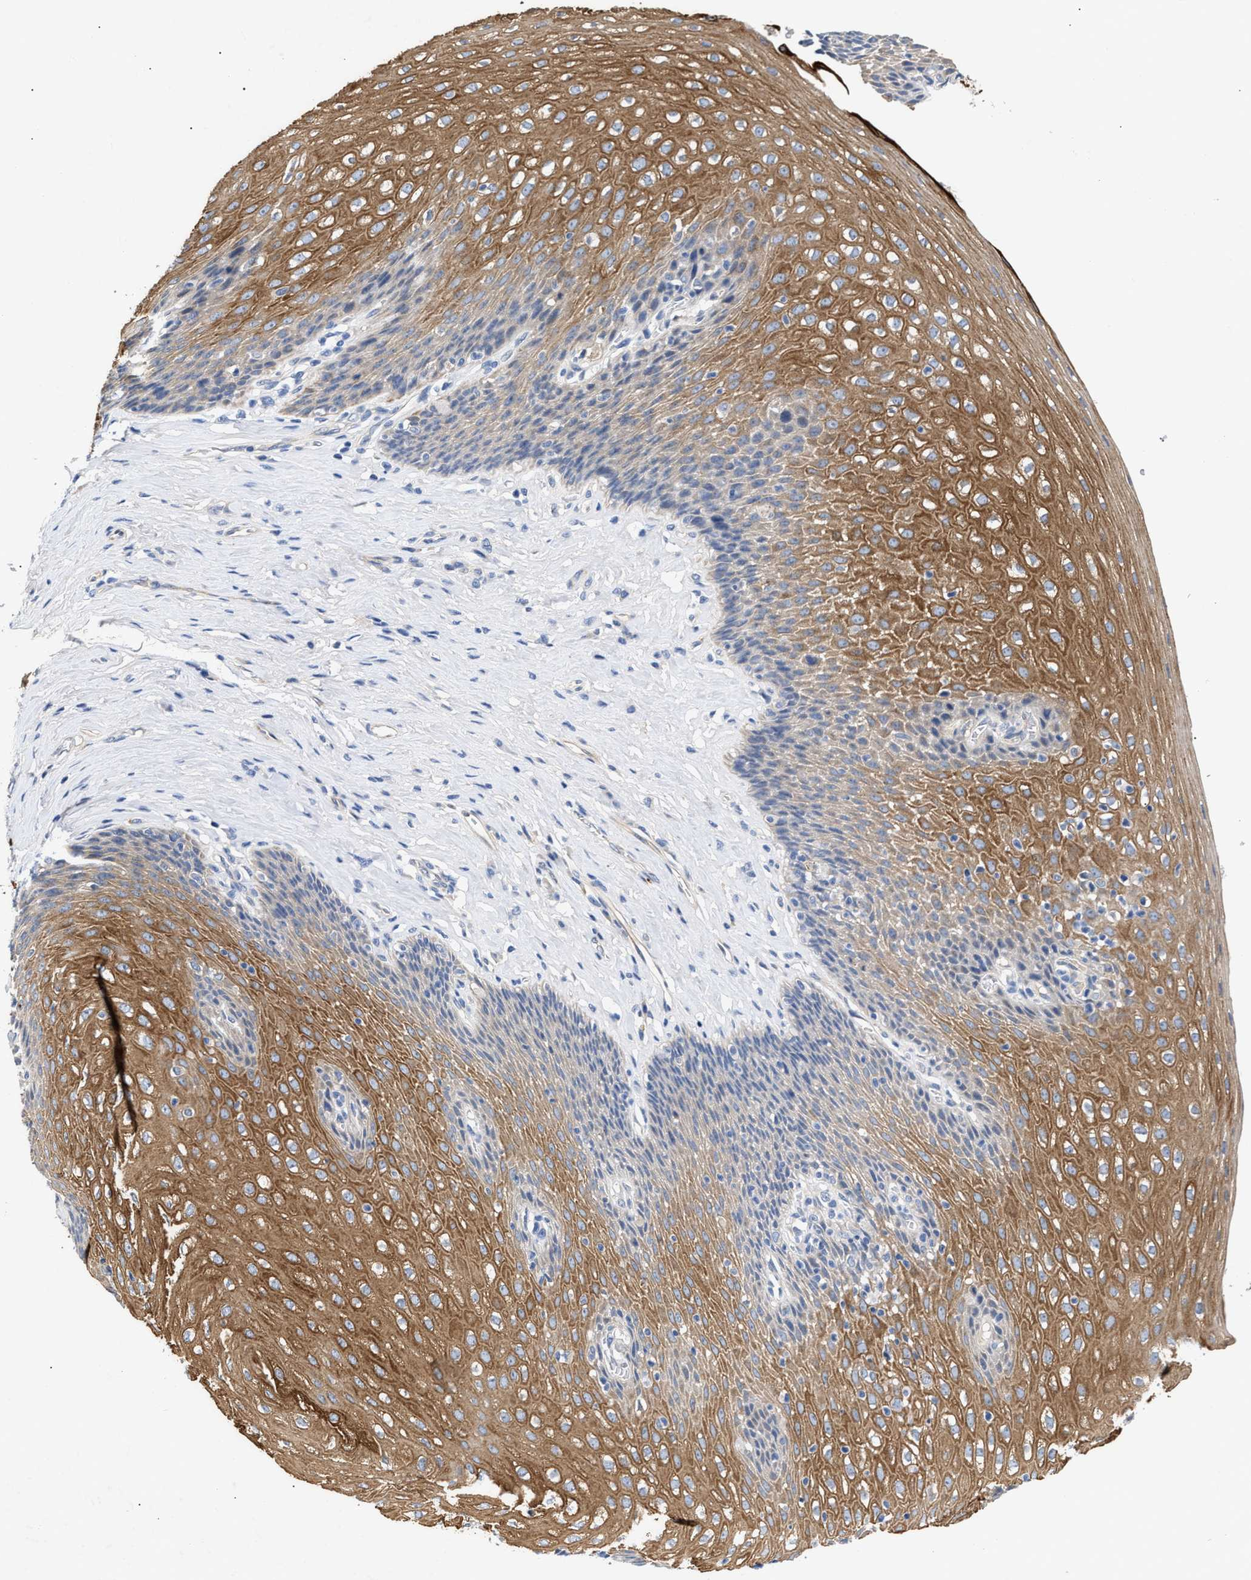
{"staining": {"intensity": "moderate", "quantity": ">75%", "location": "cytoplasmic/membranous"}, "tissue": "esophagus", "cell_type": "Squamous epithelial cells", "image_type": "normal", "snomed": [{"axis": "morphology", "description": "Normal tissue, NOS"}, {"axis": "topography", "description": "Esophagus"}], "caption": "This is a histology image of immunohistochemistry (IHC) staining of unremarkable esophagus, which shows moderate staining in the cytoplasmic/membranous of squamous epithelial cells.", "gene": "CCDC146", "patient": {"sex": "female", "age": 61}}